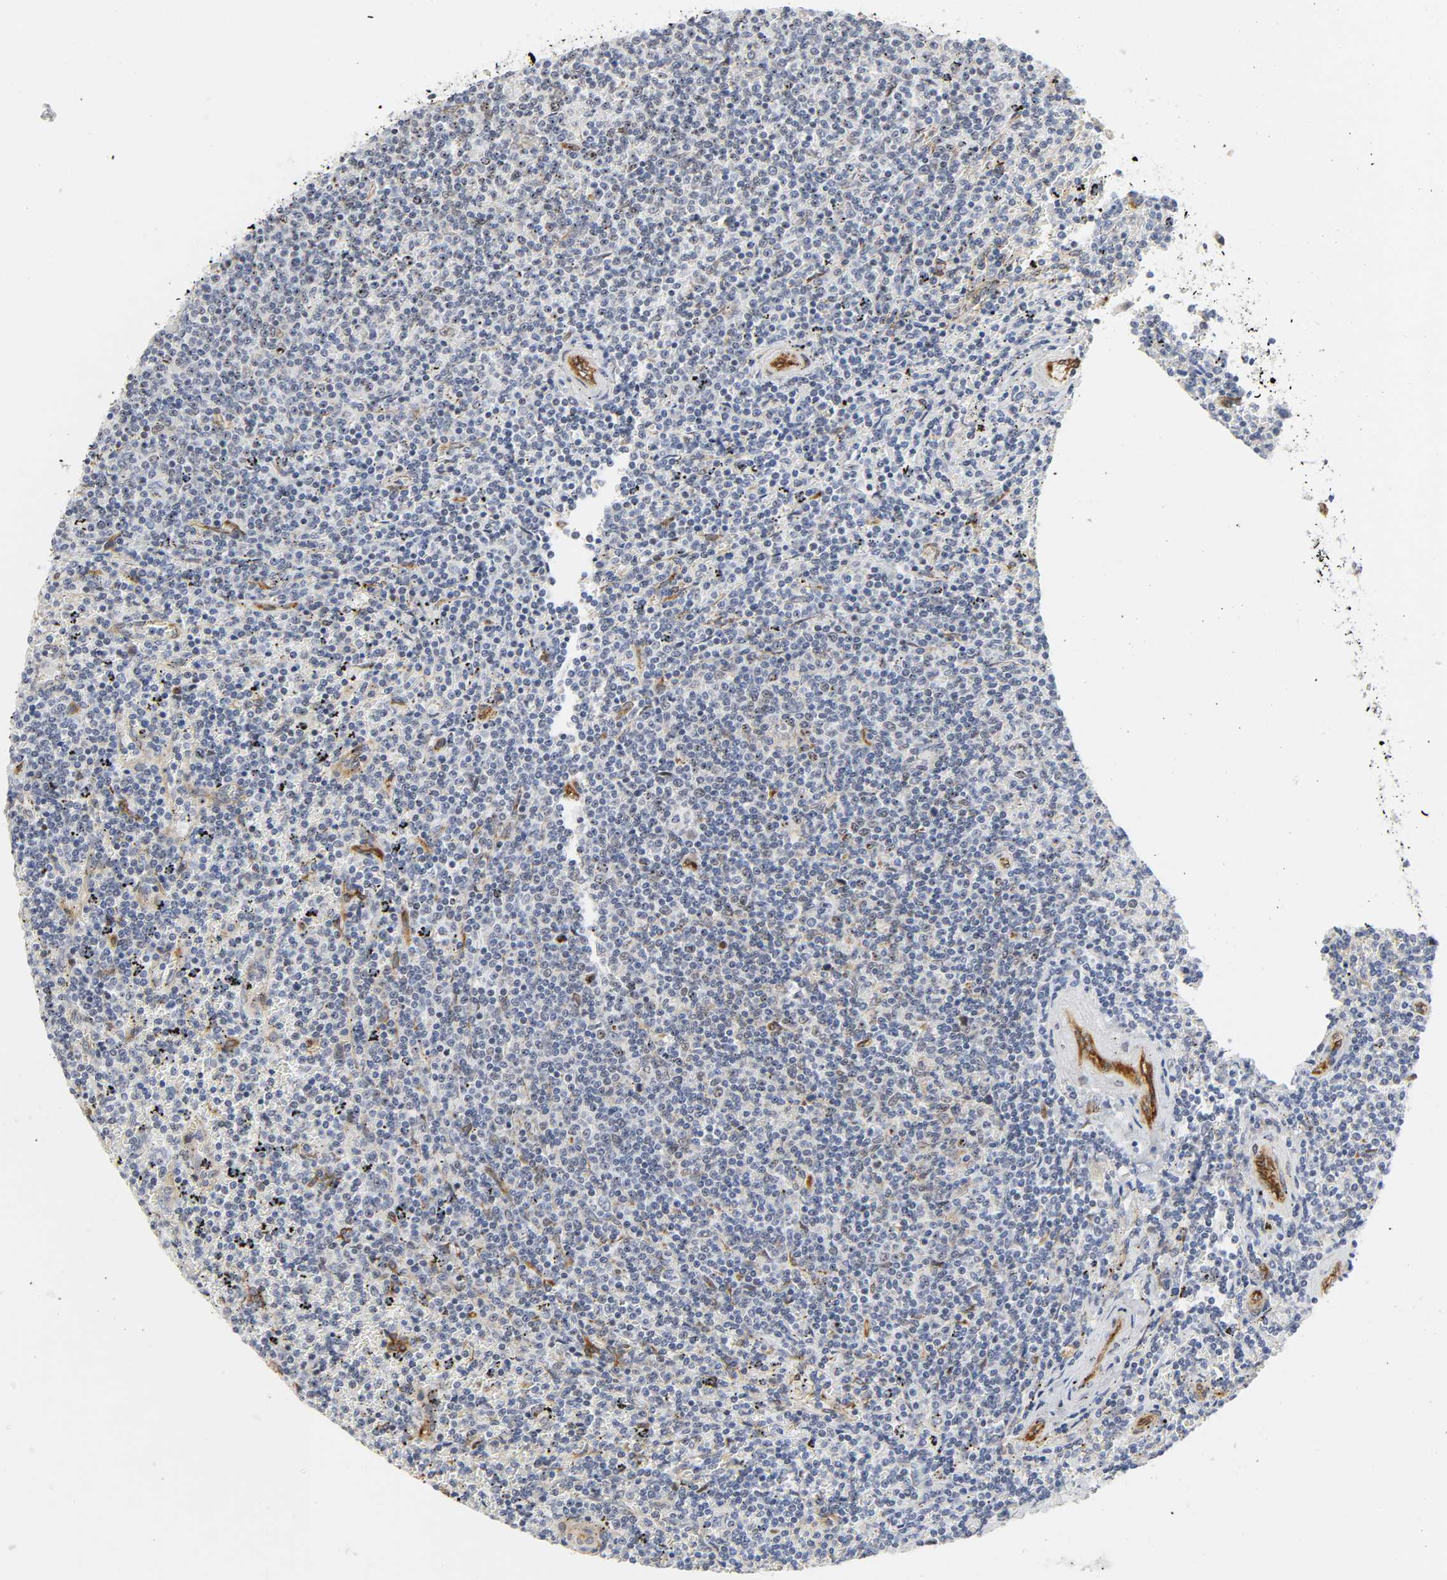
{"staining": {"intensity": "negative", "quantity": "none", "location": "none"}, "tissue": "lymphoma", "cell_type": "Tumor cells", "image_type": "cancer", "snomed": [{"axis": "morphology", "description": "Malignant lymphoma, non-Hodgkin's type, Low grade"}, {"axis": "topography", "description": "Spleen"}], "caption": "Immunohistochemistry histopathology image of lymphoma stained for a protein (brown), which displays no expression in tumor cells.", "gene": "DOCK1", "patient": {"sex": "female", "age": 50}}